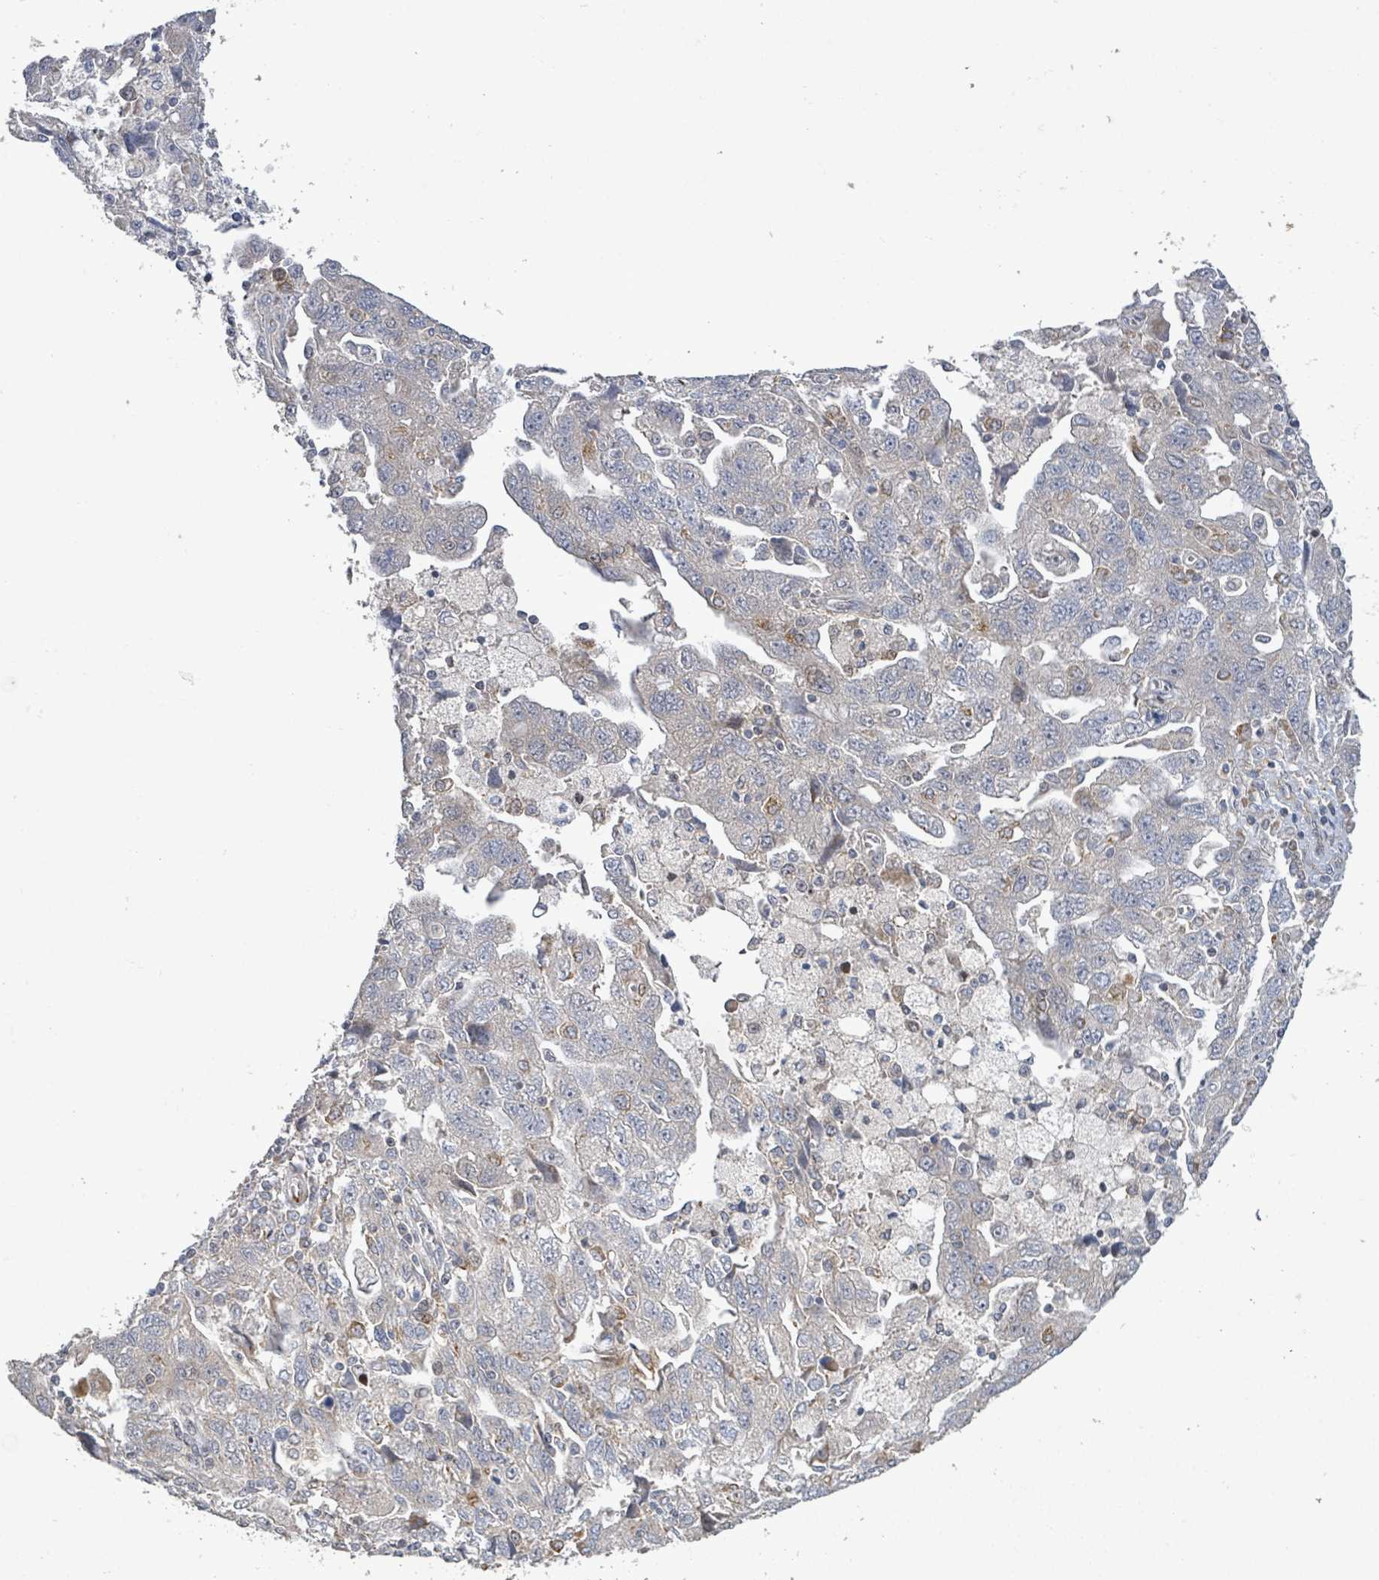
{"staining": {"intensity": "negative", "quantity": "none", "location": "none"}, "tissue": "ovarian cancer", "cell_type": "Tumor cells", "image_type": "cancer", "snomed": [{"axis": "morphology", "description": "Carcinoma, NOS"}, {"axis": "morphology", "description": "Cystadenocarcinoma, serous, NOS"}, {"axis": "topography", "description": "Ovary"}], "caption": "Tumor cells show no significant protein staining in ovarian cancer (carcinoma).", "gene": "LILRA4", "patient": {"sex": "female", "age": 69}}